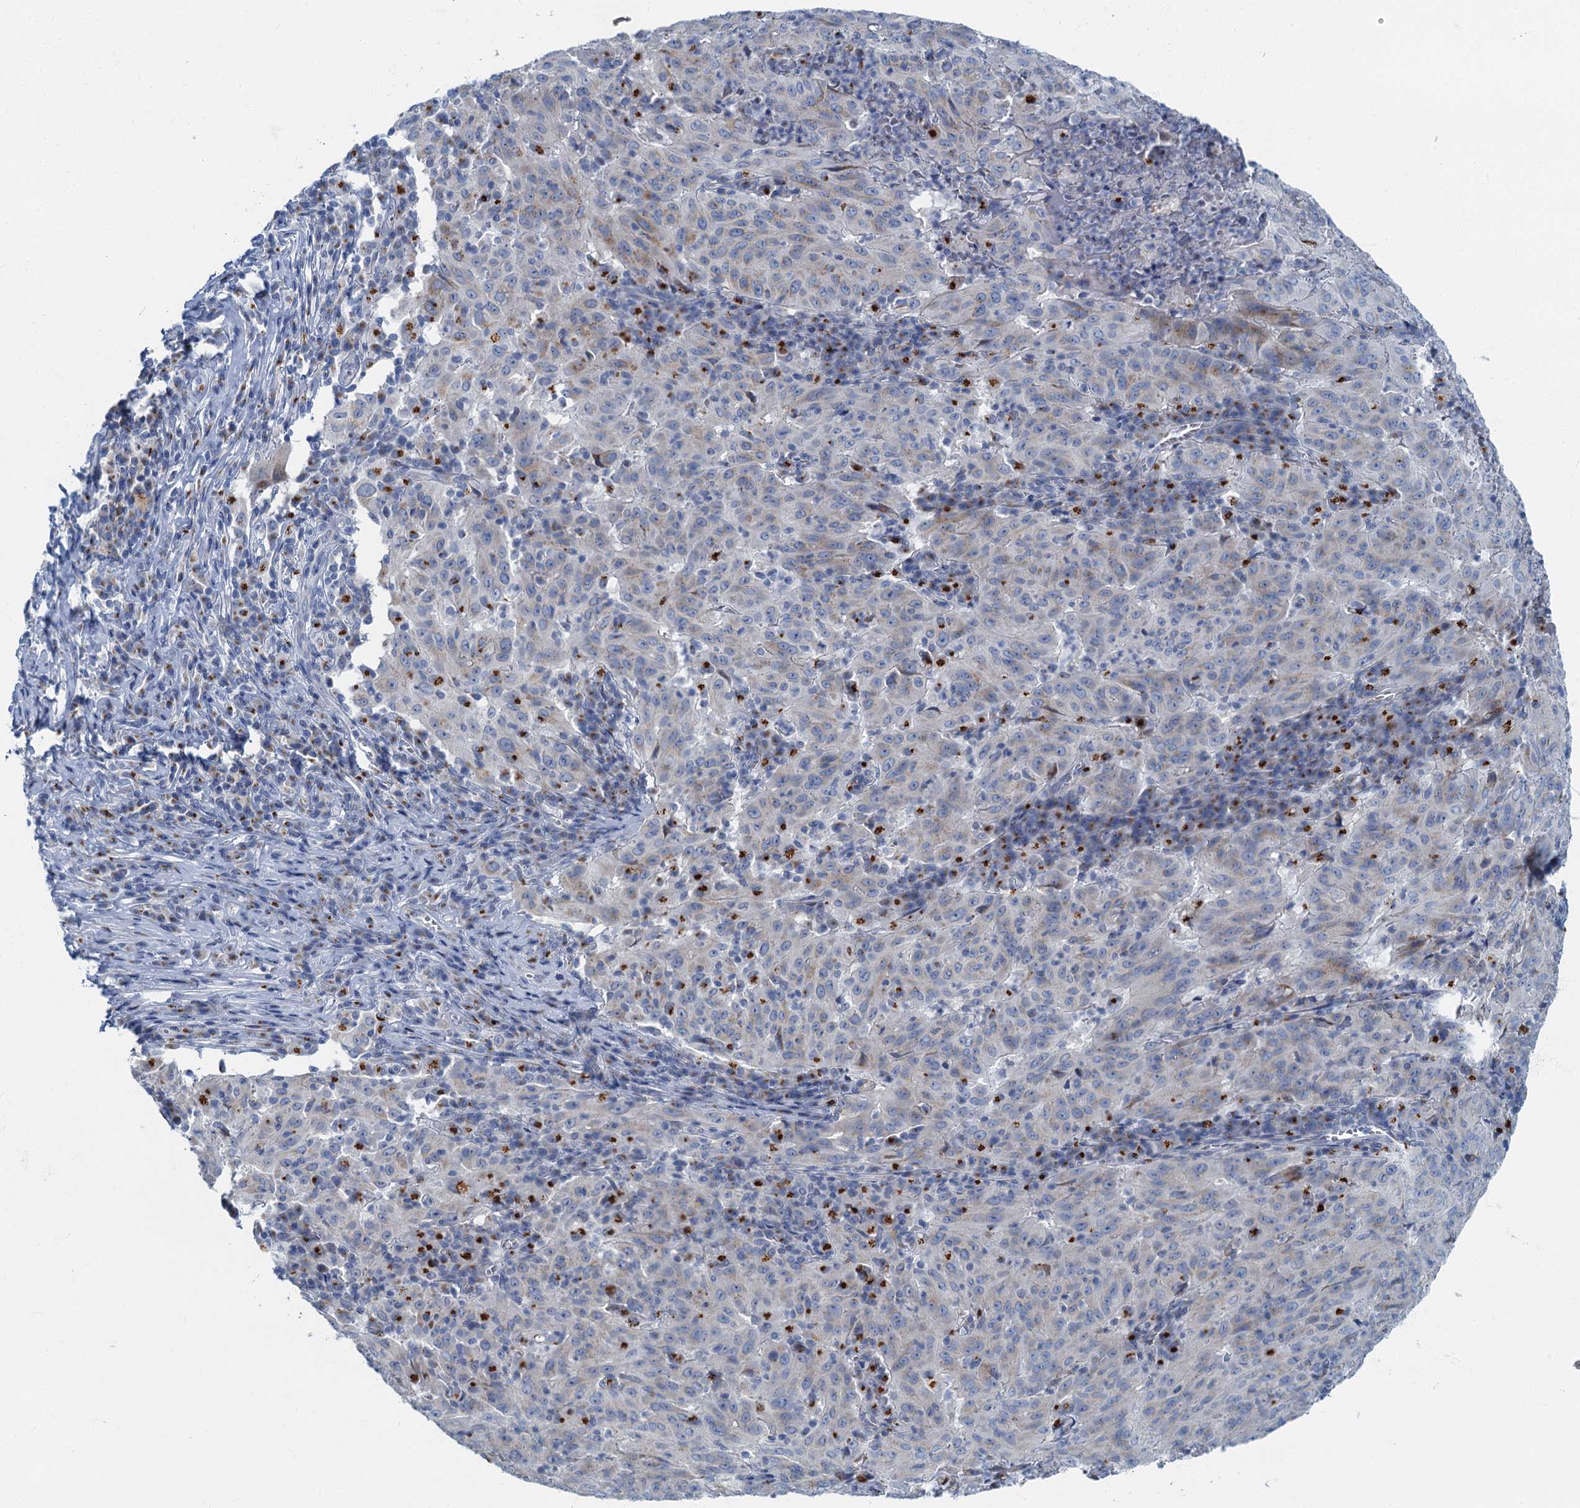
{"staining": {"intensity": "negative", "quantity": "none", "location": "none"}, "tissue": "pancreatic cancer", "cell_type": "Tumor cells", "image_type": "cancer", "snomed": [{"axis": "morphology", "description": "Adenocarcinoma, NOS"}, {"axis": "topography", "description": "Pancreas"}], "caption": "This is an IHC micrograph of human pancreatic adenocarcinoma. There is no expression in tumor cells.", "gene": "LYPD3", "patient": {"sex": "male", "age": 63}}